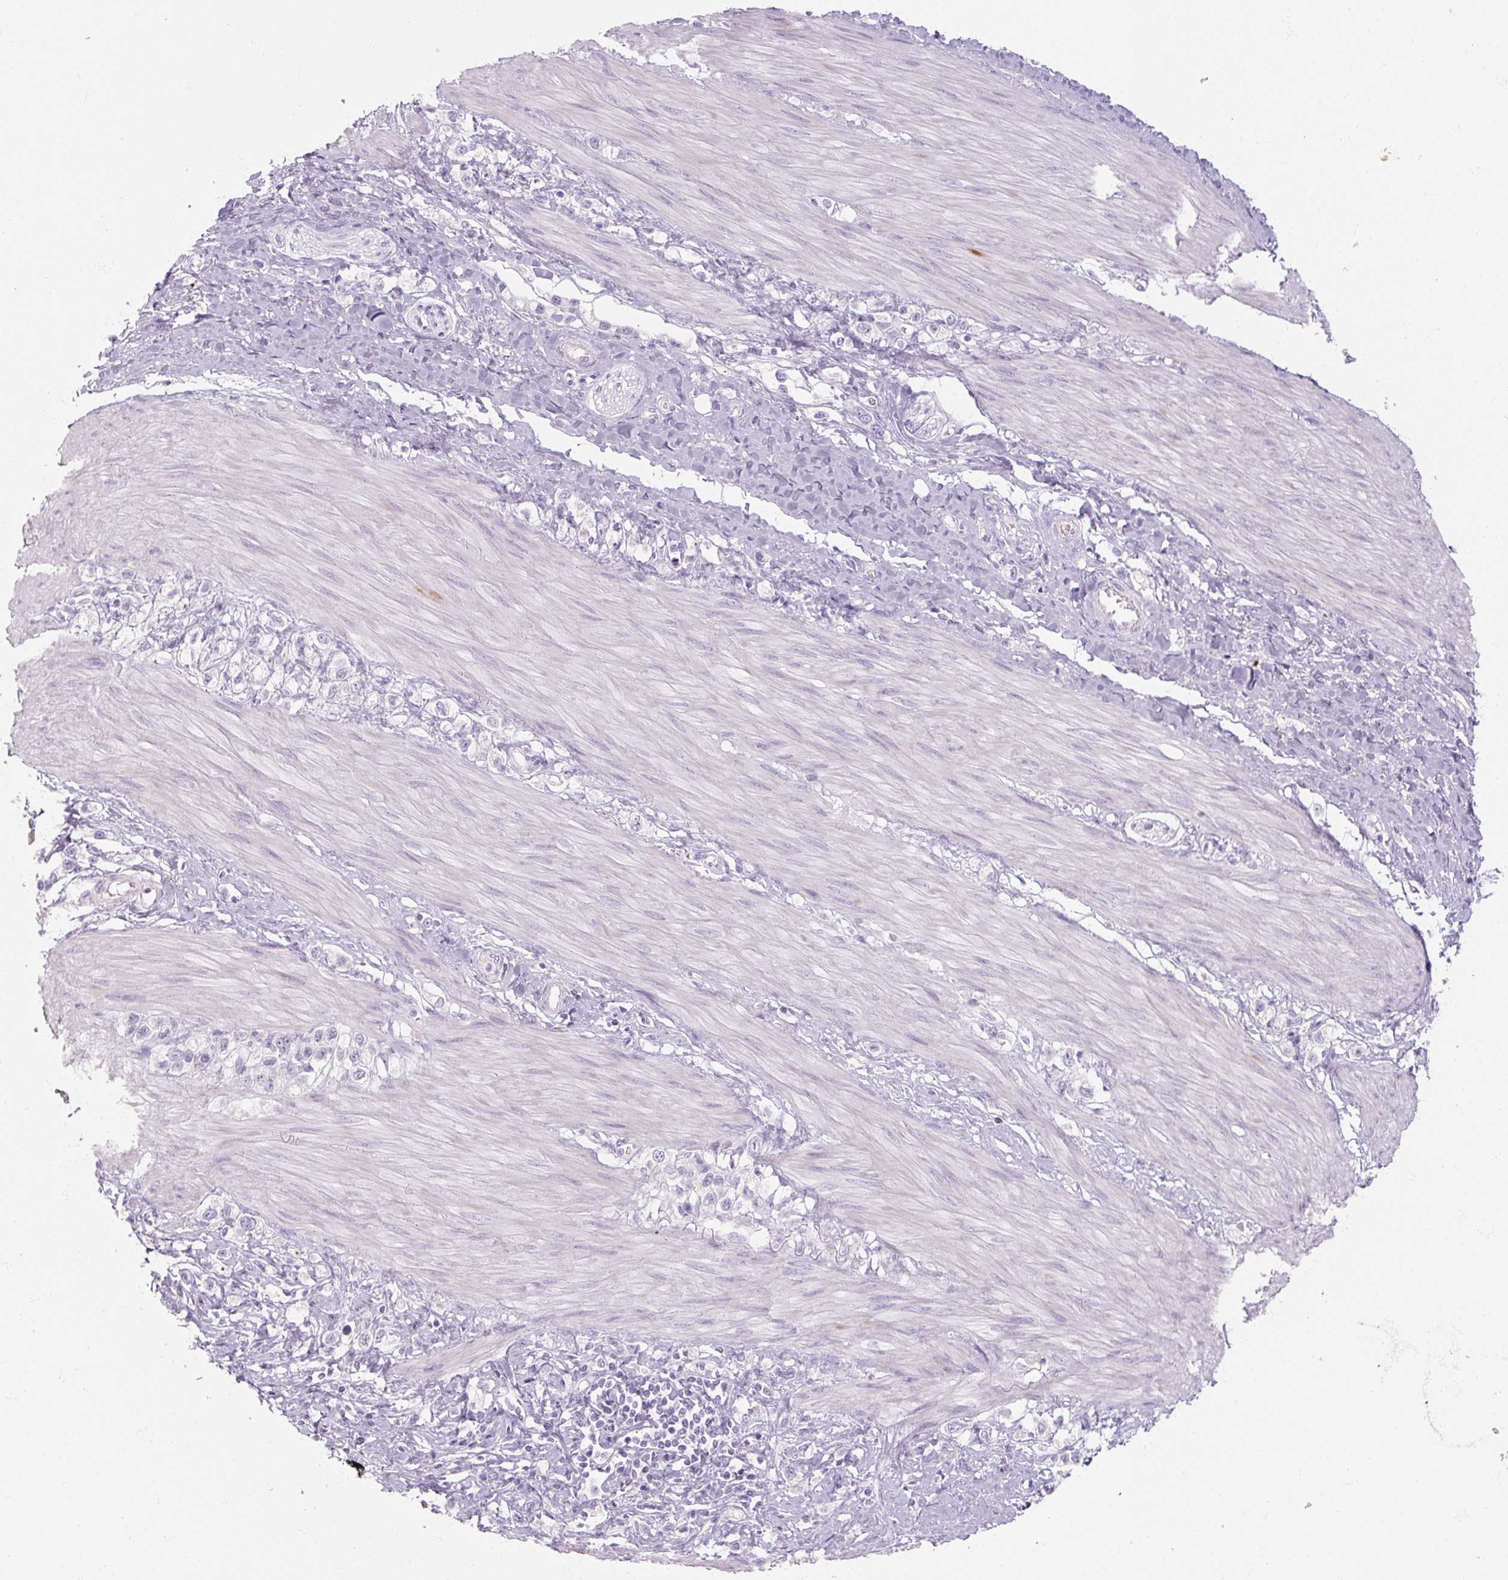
{"staining": {"intensity": "negative", "quantity": "none", "location": "none"}, "tissue": "stomach cancer", "cell_type": "Tumor cells", "image_type": "cancer", "snomed": [{"axis": "morphology", "description": "Adenocarcinoma, NOS"}, {"axis": "topography", "description": "Stomach"}], "caption": "Tumor cells show no significant staining in adenocarcinoma (stomach).", "gene": "NFE2L3", "patient": {"sex": "female", "age": 65}}